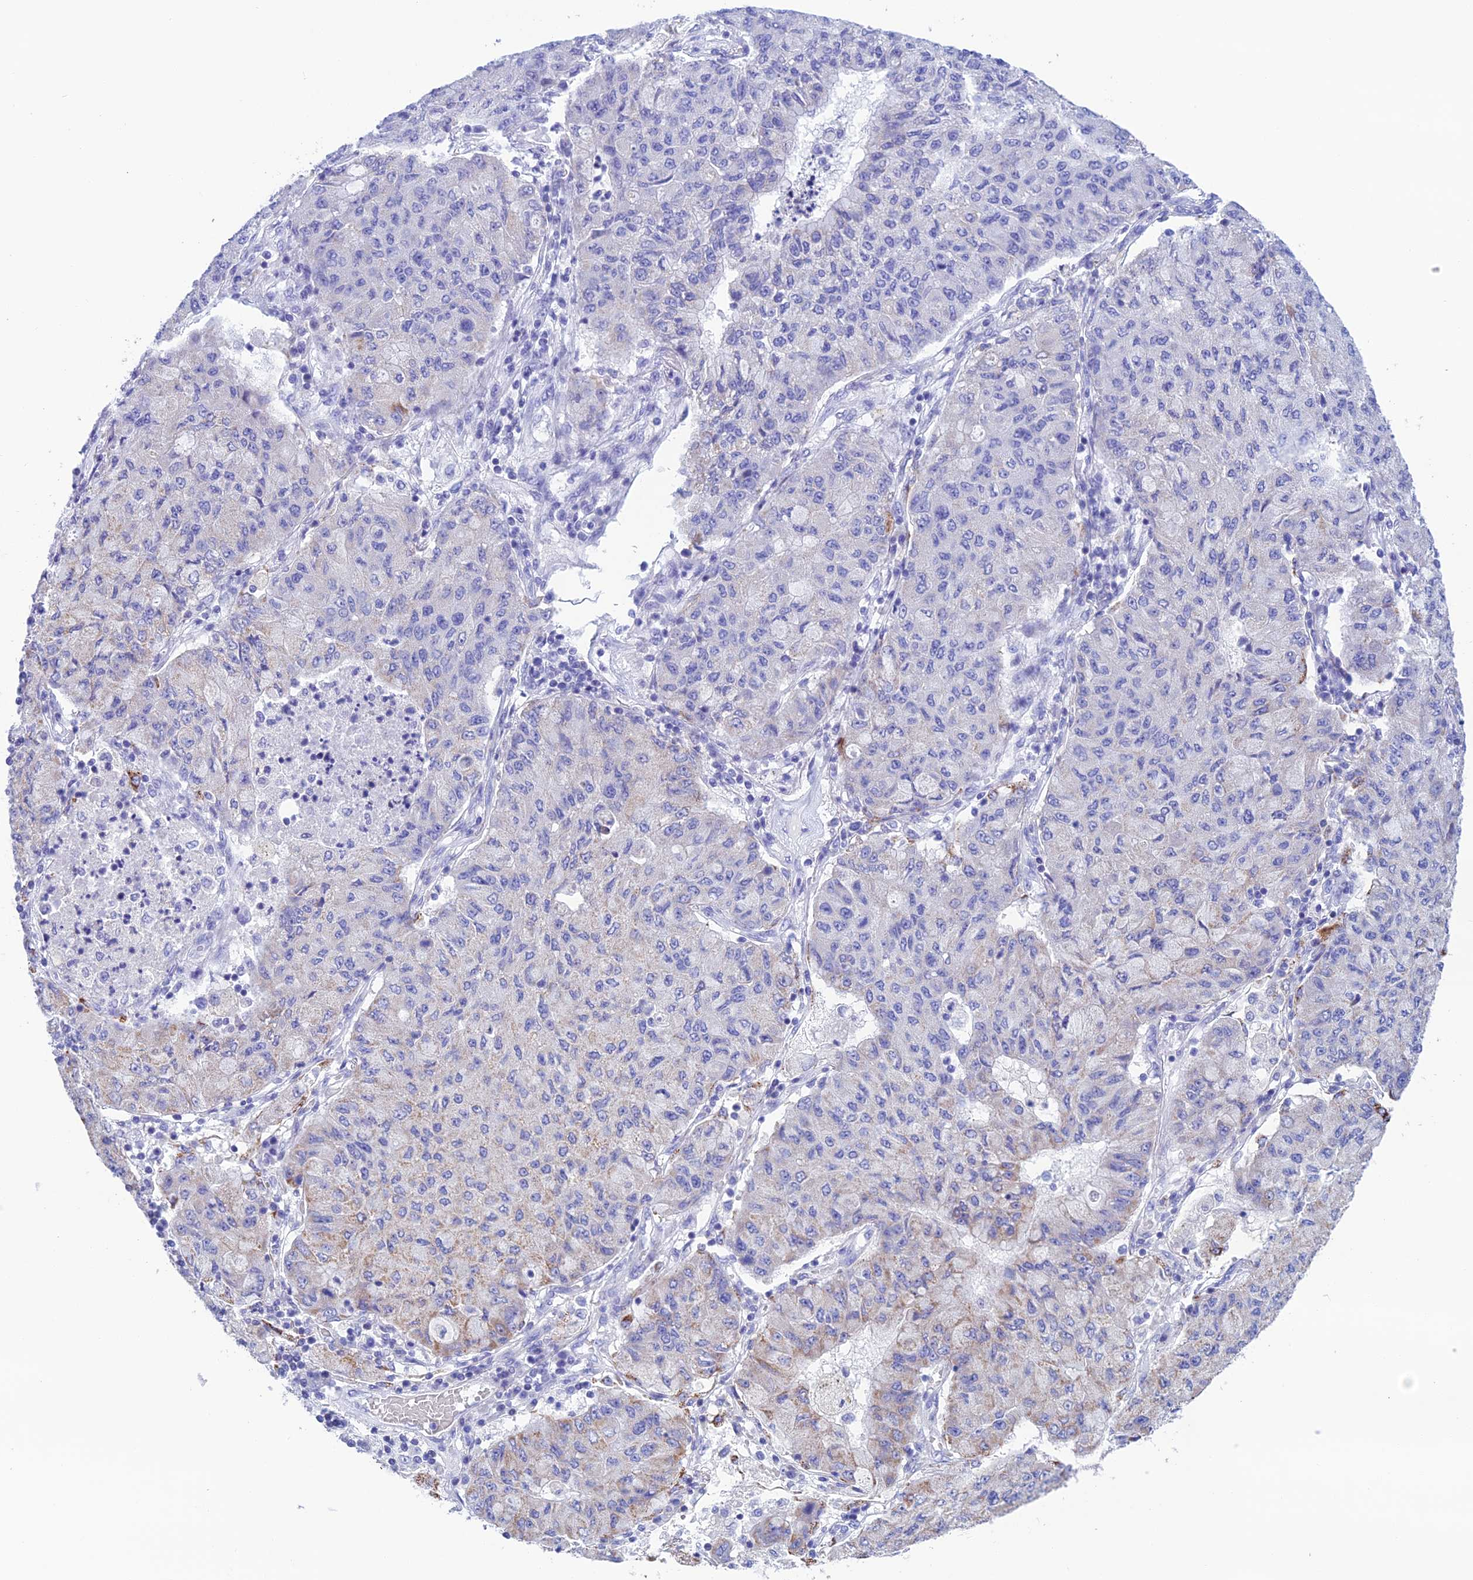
{"staining": {"intensity": "weak", "quantity": "<25%", "location": "cytoplasmic/membranous"}, "tissue": "lung cancer", "cell_type": "Tumor cells", "image_type": "cancer", "snomed": [{"axis": "morphology", "description": "Squamous cell carcinoma, NOS"}, {"axis": "topography", "description": "Lung"}], "caption": "Immunohistochemistry photomicrograph of squamous cell carcinoma (lung) stained for a protein (brown), which displays no staining in tumor cells.", "gene": "NXPE4", "patient": {"sex": "male", "age": 74}}